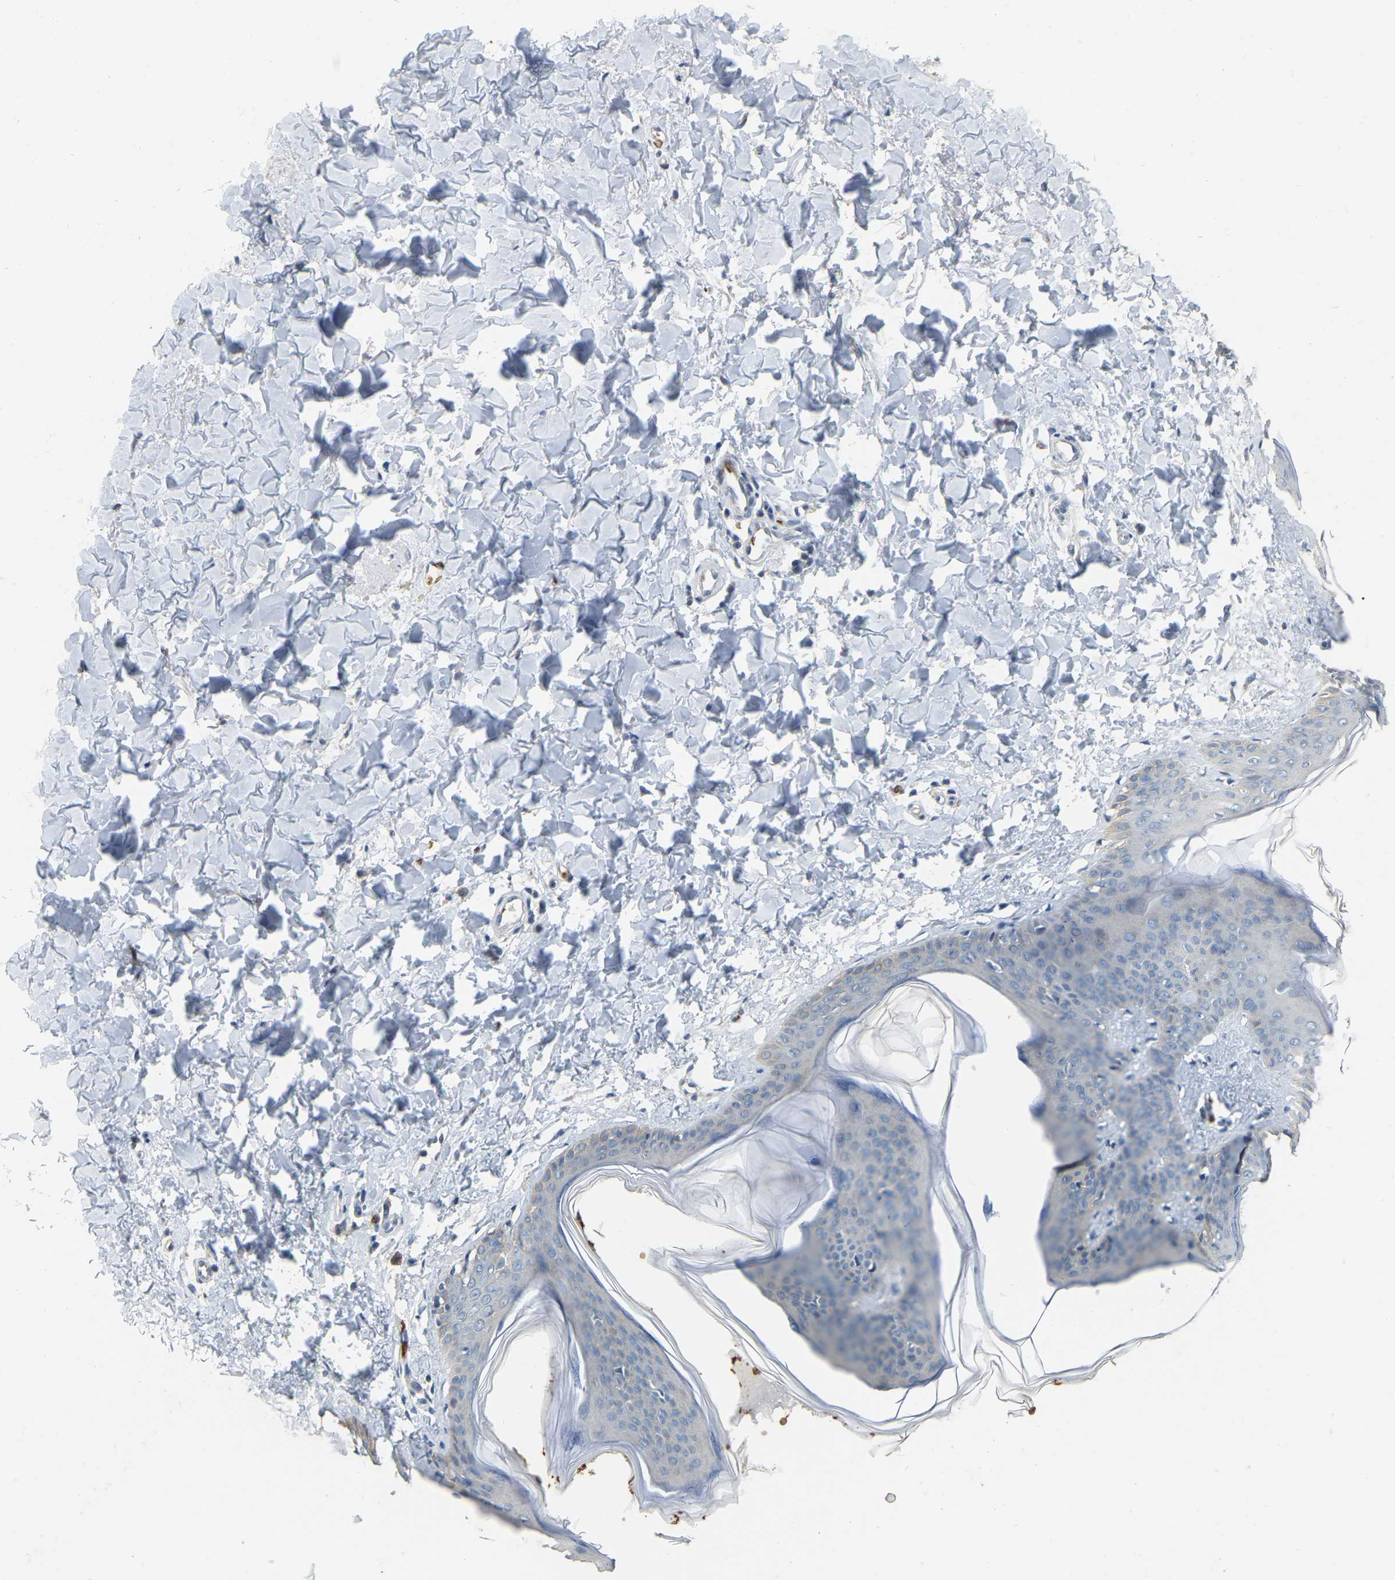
{"staining": {"intensity": "negative", "quantity": "none", "location": "none"}, "tissue": "skin", "cell_type": "Fibroblasts", "image_type": "normal", "snomed": [{"axis": "morphology", "description": "Normal tissue, NOS"}, {"axis": "topography", "description": "Skin"}], "caption": "This is a histopathology image of IHC staining of unremarkable skin, which shows no expression in fibroblasts.", "gene": "CFAP298", "patient": {"sex": "female", "age": 17}}